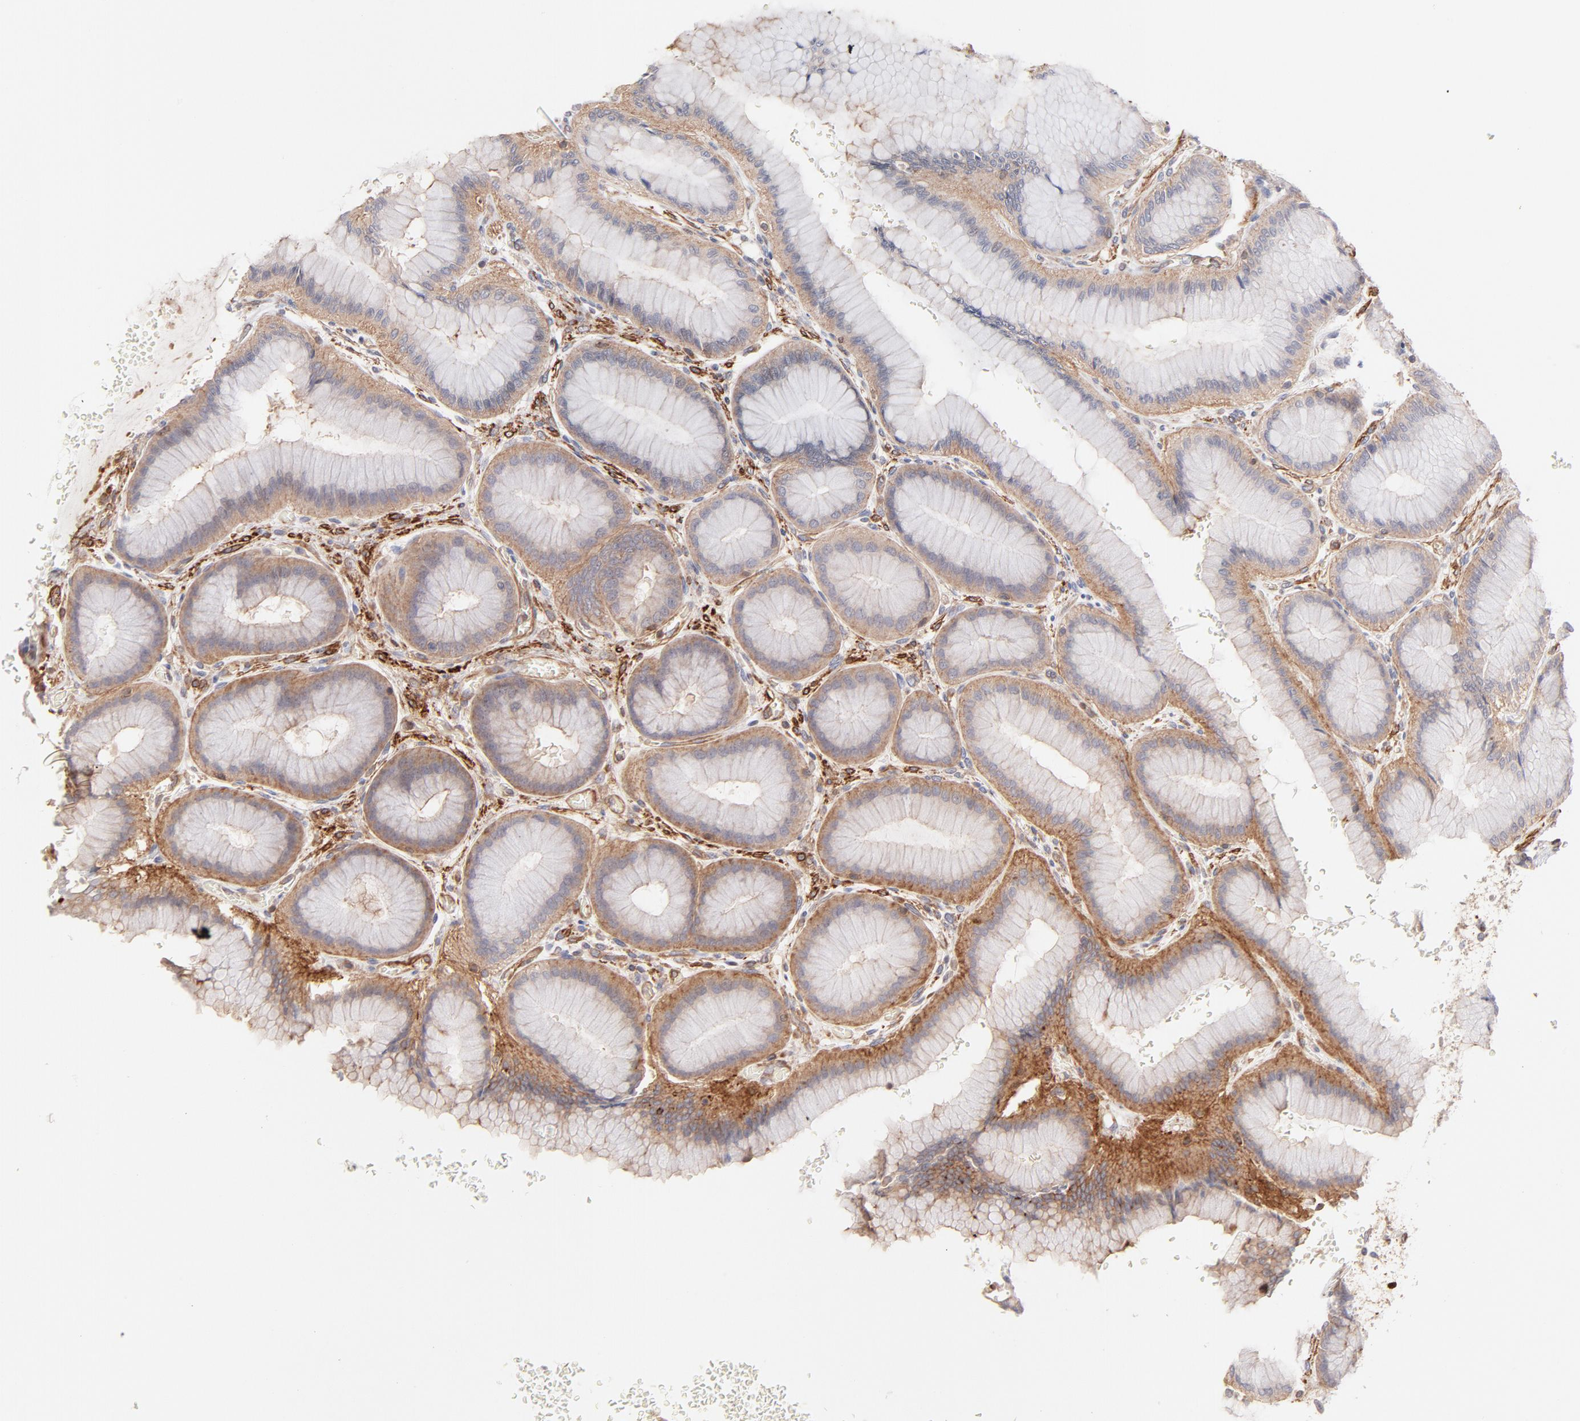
{"staining": {"intensity": "weak", "quantity": ">75%", "location": "cytoplasmic/membranous,nuclear"}, "tissue": "stomach", "cell_type": "Glandular cells", "image_type": "normal", "snomed": [{"axis": "morphology", "description": "Normal tissue, NOS"}, {"axis": "morphology", "description": "Adenocarcinoma, NOS"}, {"axis": "topography", "description": "Stomach"}, {"axis": "topography", "description": "Stomach, lower"}], "caption": "A micrograph of human stomach stained for a protein demonstrates weak cytoplasmic/membranous,nuclear brown staining in glandular cells.", "gene": "LDLRAP1", "patient": {"sex": "female", "age": 65}}